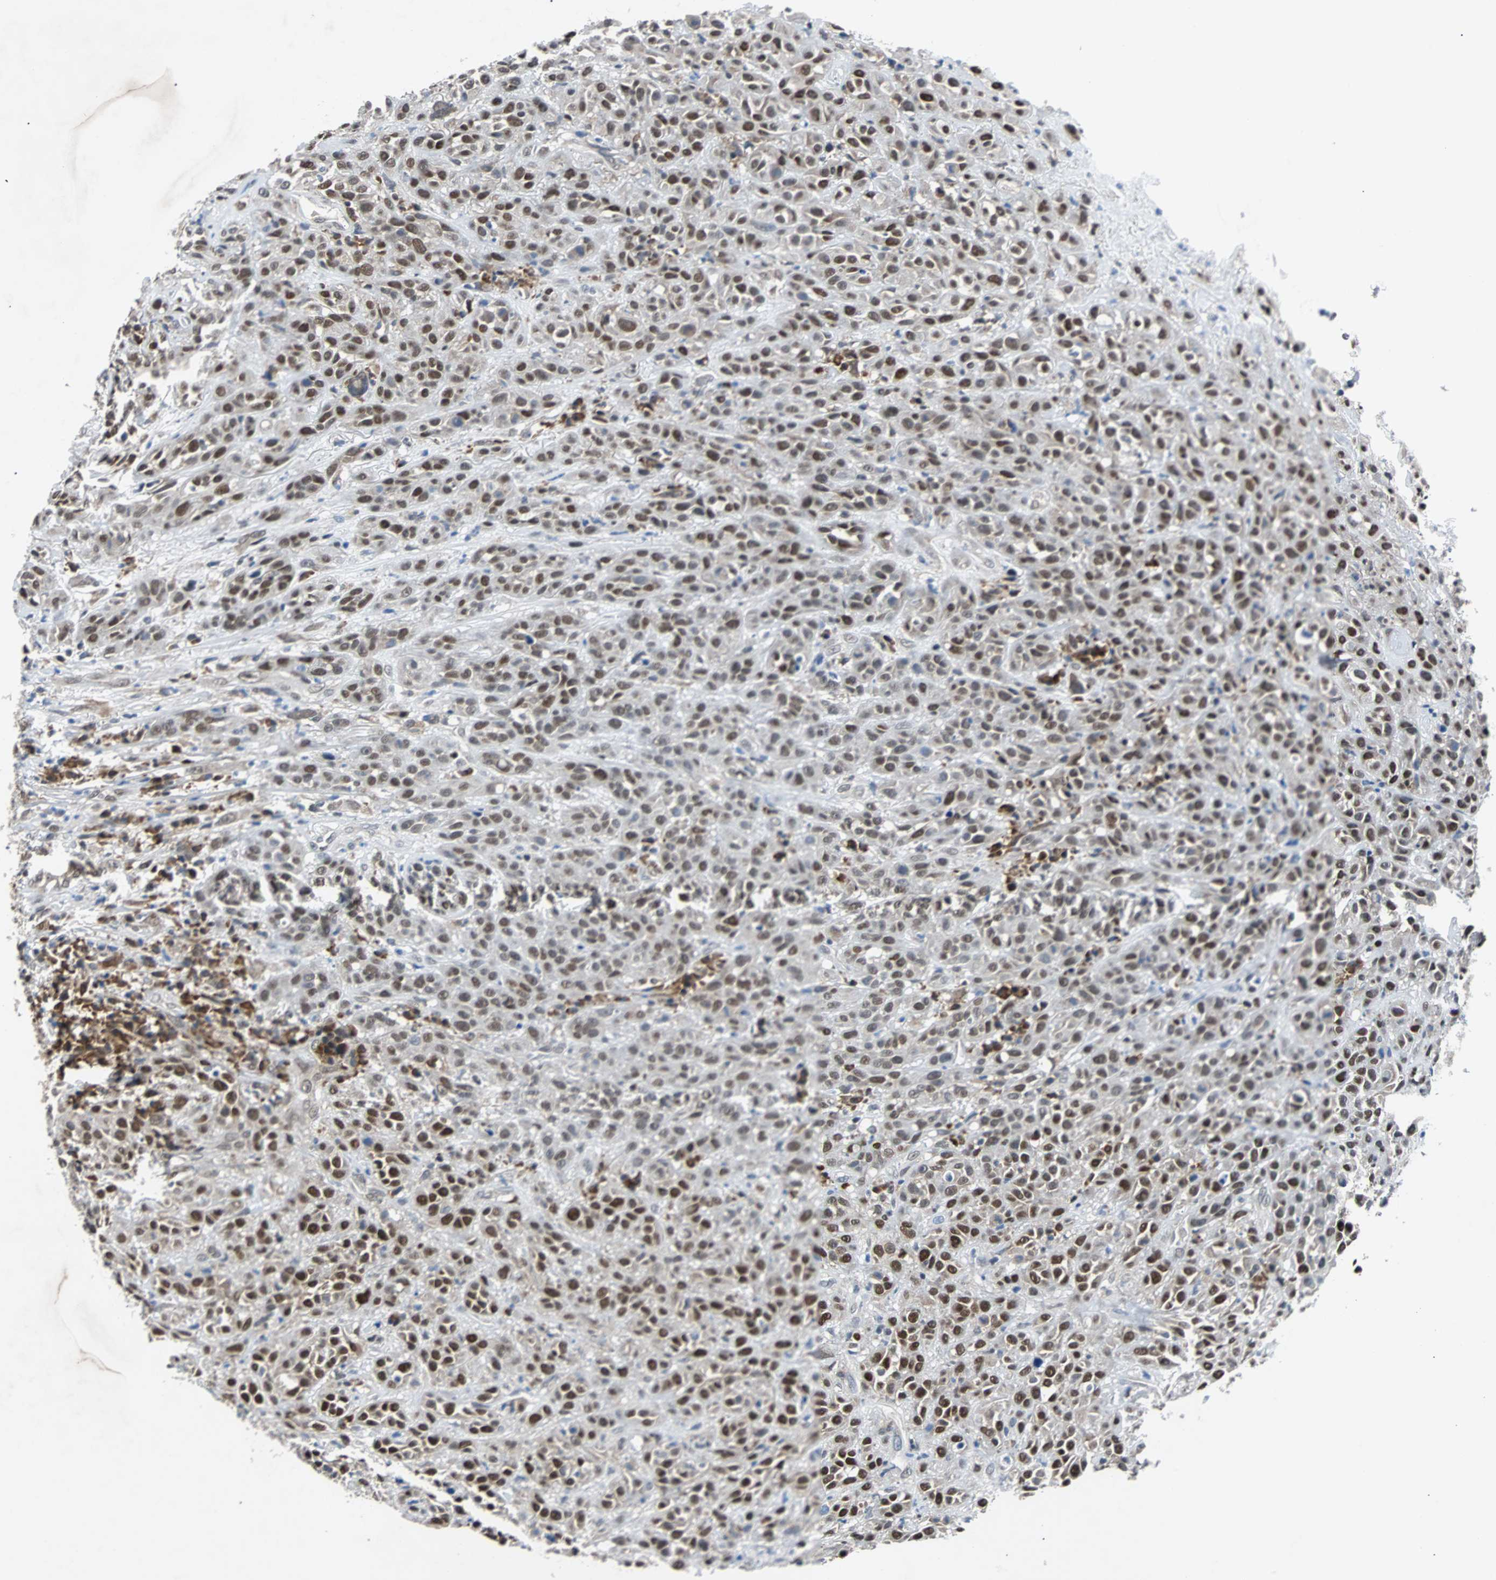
{"staining": {"intensity": "strong", "quantity": "25%-75%", "location": "nuclear"}, "tissue": "head and neck cancer", "cell_type": "Tumor cells", "image_type": "cancer", "snomed": [{"axis": "morphology", "description": "Squamous cell carcinoma, NOS"}, {"axis": "topography", "description": "Head-Neck"}], "caption": "Immunohistochemistry histopathology image of human squamous cell carcinoma (head and neck) stained for a protein (brown), which reveals high levels of strong nuclear positivity in about 25%-75% of tumor cells.", "gene": "USP28", "patient": {"sex": "male", "age": 62}}